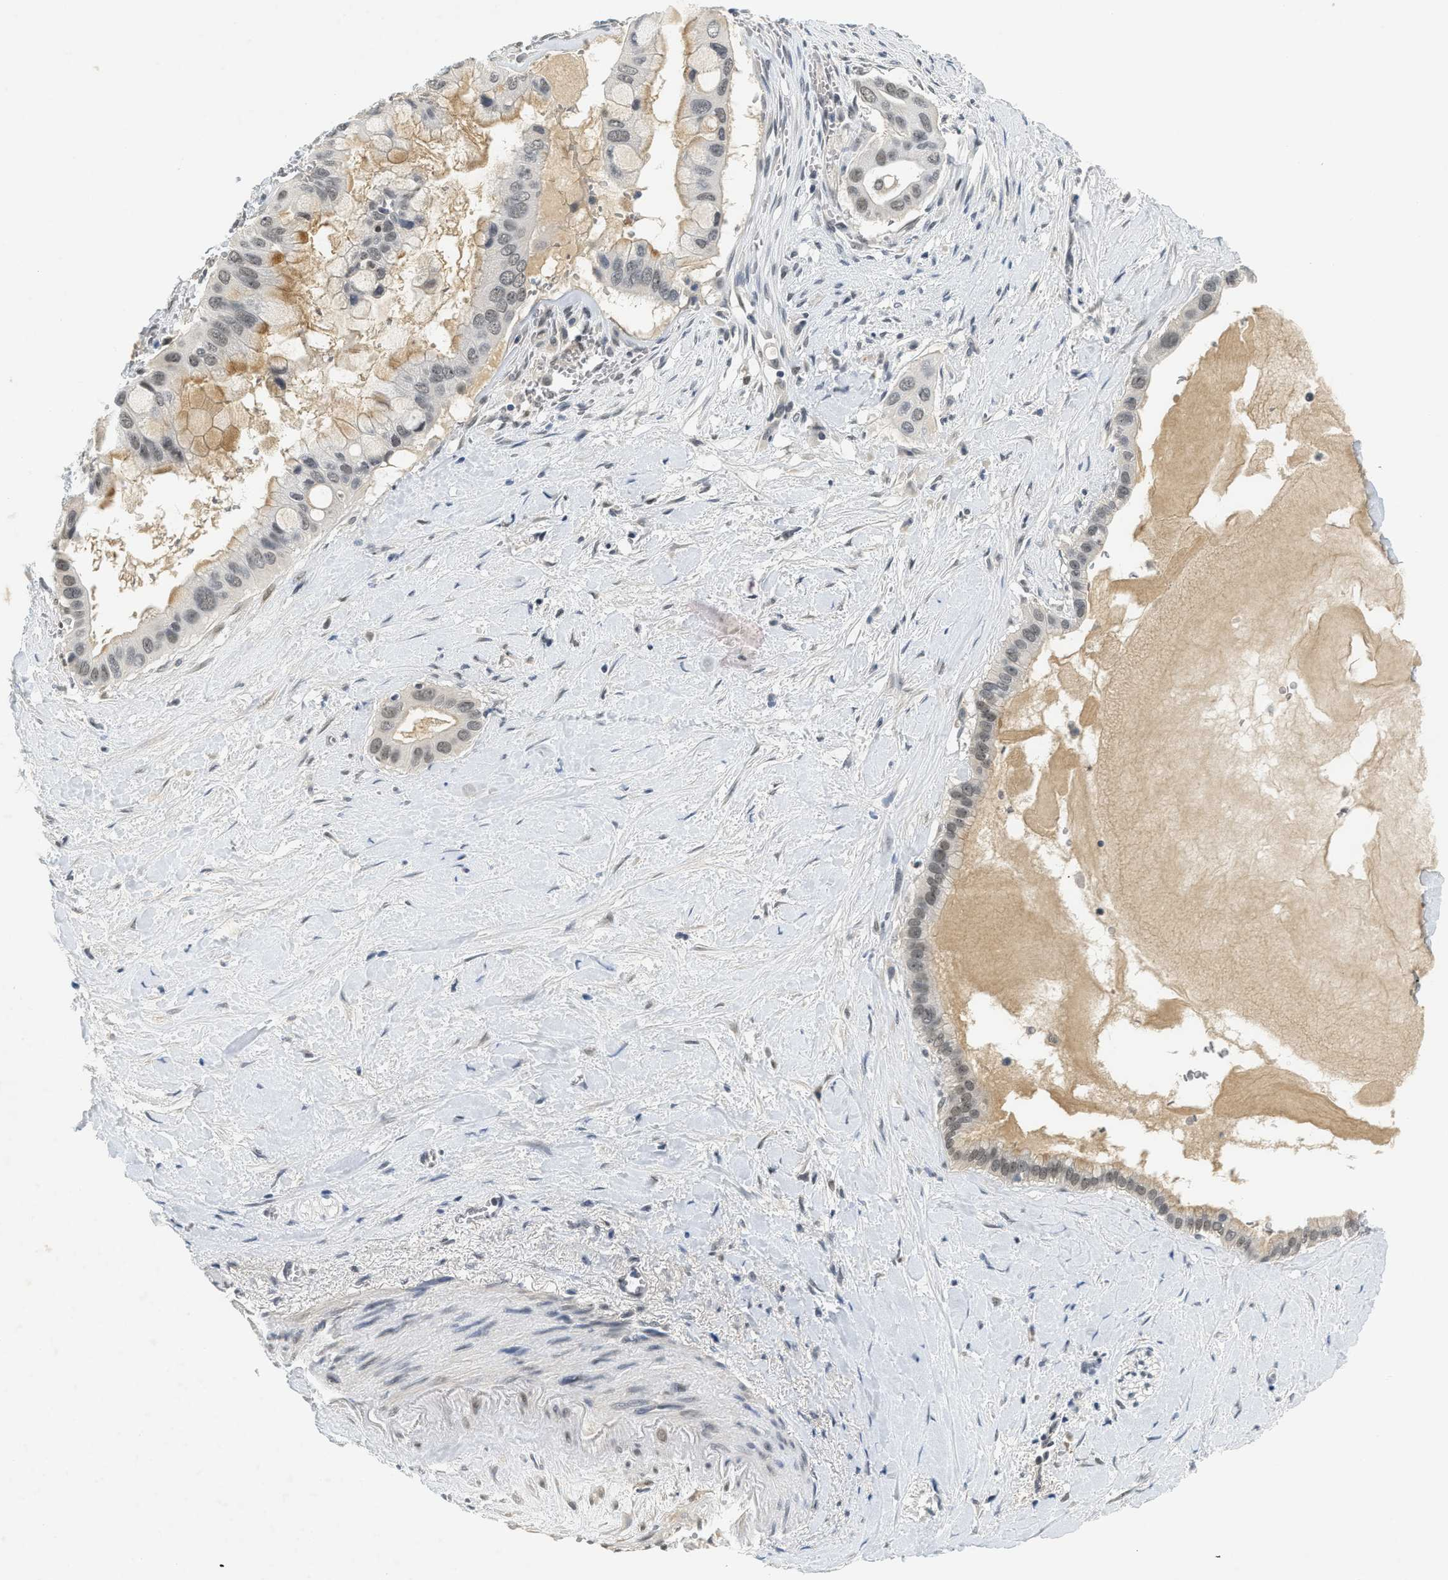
{"staining": {"intensity": "weak", "quantity": "25%-75%", "location": "nuclear"}, "tissue": "pancreatic cancer", "cell_type": "Tumor cells", "image_type": "cancer", "snomed": [{"axis": "morphology", "description": "Adenocarcinoma, NOS"}, {"axis": "topography", "description": "Pancreas"}], "caption": "Approximately 25%-75% of tumor cells in human pancreatic adenocarcinoma reveal weak nuclear protein positivity as visualized by brown immunohistochemical staining.", "gene": "MZF1", "patient": {"sex": "male", "age": 55}}